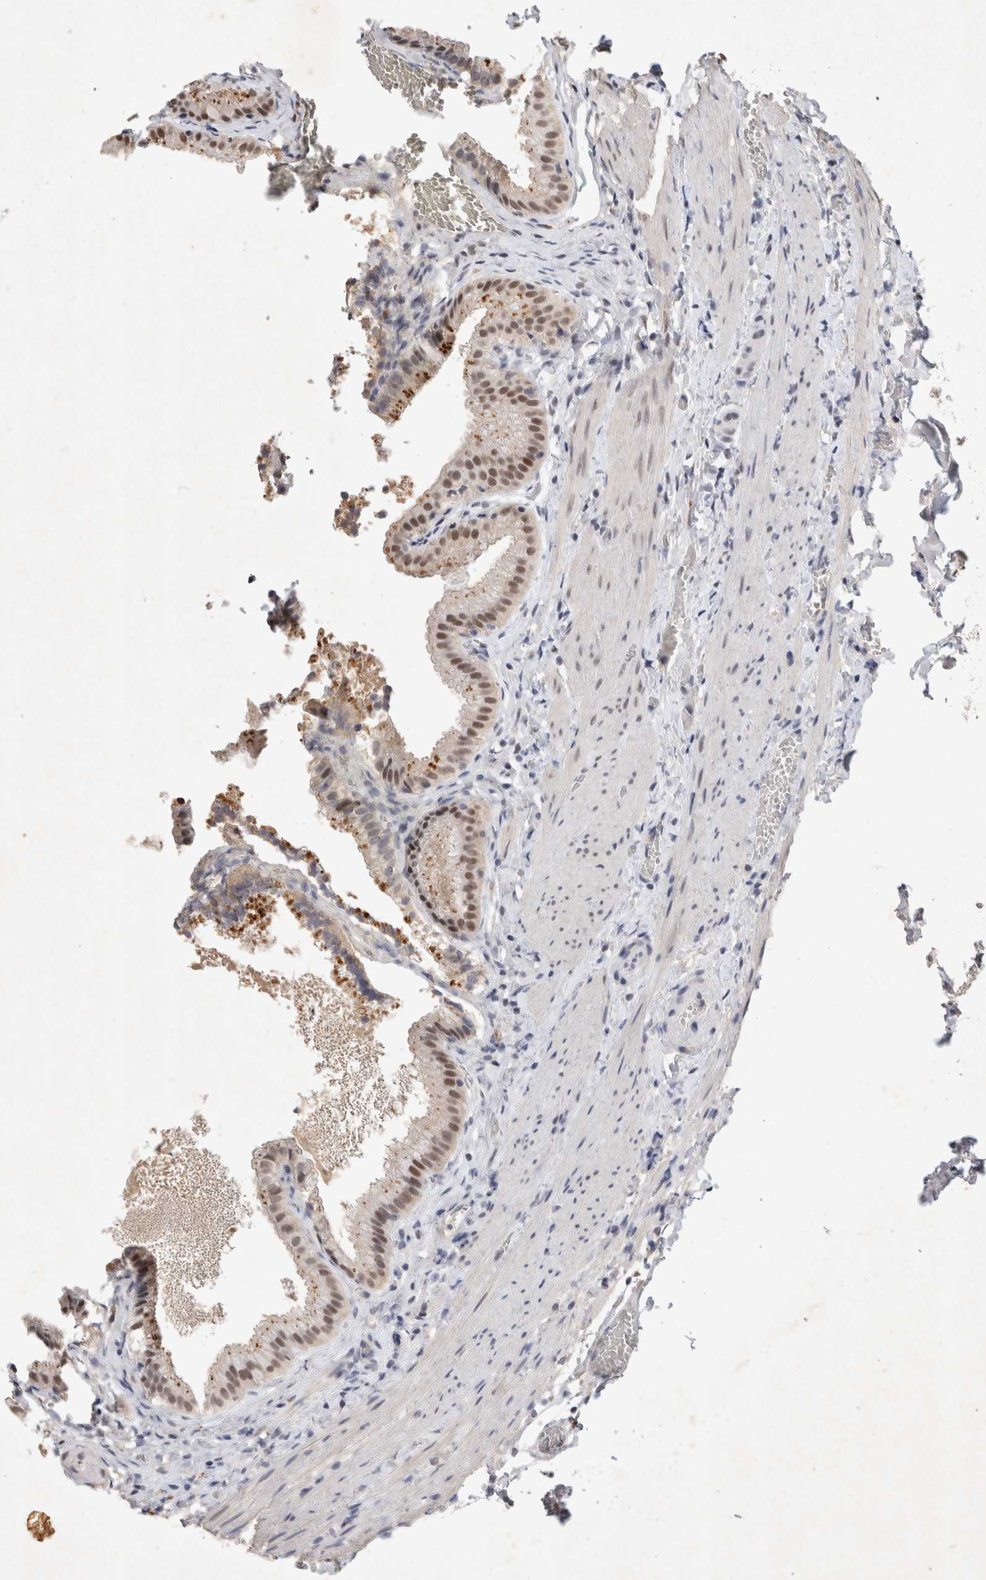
{"staining": {"intensity": "strong", "quantity": ">75%", "location": "nuclear"}, "tissue": "gallbladder", "cell_type": "Glandular cells", "image_type": "normal", "snomed": [{"axis": "morphology", "description": "Normal tissue, NOS"}, {"axis": "topography", "description": "Gallbladder"}], "caption": "This photomicrograph exhibits IHC staining of unremarkable gallbladder, with high strong nuclear positivity in approximately >75% of glandular cells.", "gene": "XRCC5", "patient": {"sex": "male", "age": 38}}